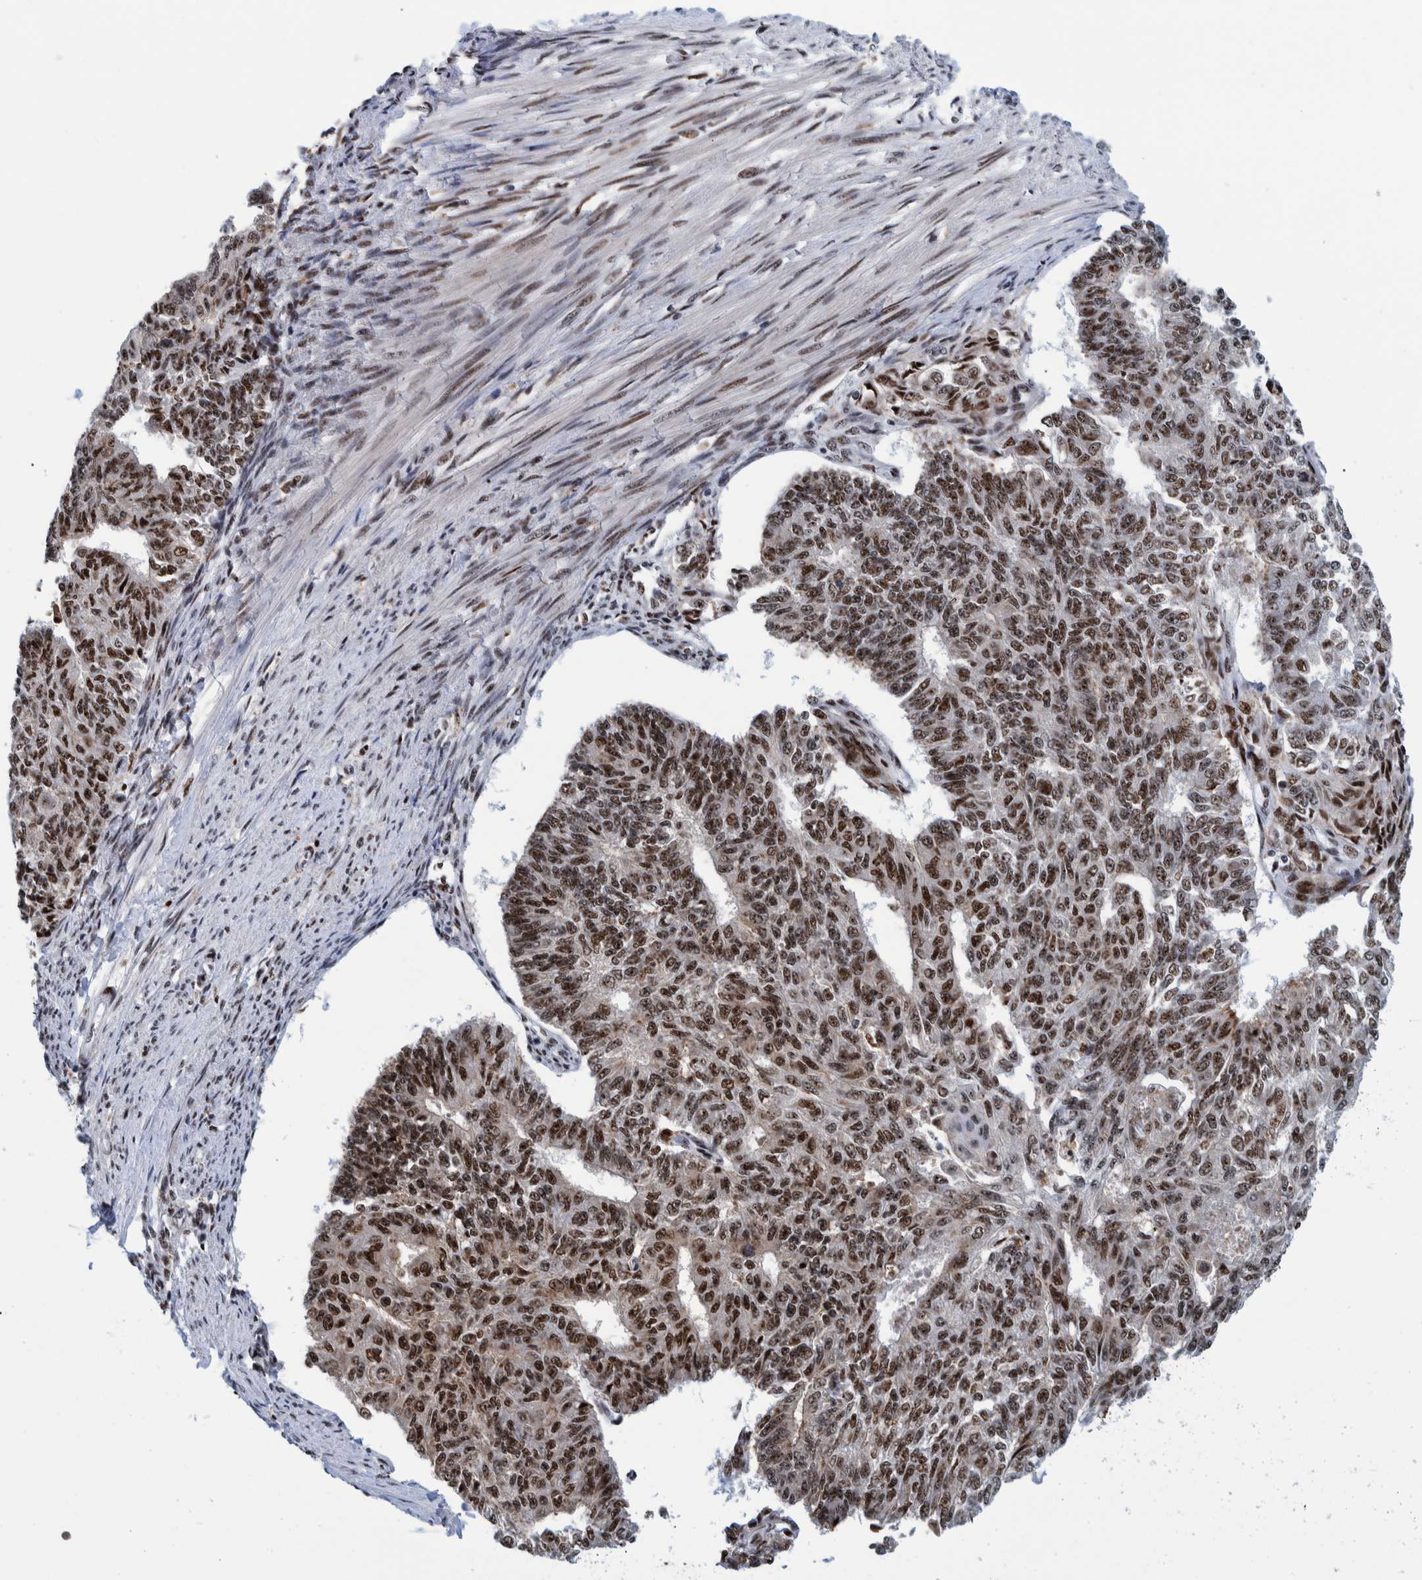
{"staining": {"intensity": "moderate", "quantity": ">75%", "location": "nuclear"}, "tissue": "endometrial cancer", "cell_type": "Tumor cells", "image_type": "cancer", "snomed": [{"axis": "morphology", "description": "Adenocarcinoma, NOS"}, {"axis": "topography", "description": "Endometrium"}], "caption": "A medium amount of moderate nuclear expression is appreciated in approximately >75% of tumor cells in adenocarcinoma (endometrial) tissue. The protein is shown in brown color, while the nuclei are stained blue.", "gene": "EFTUD2", "patient": {"sex": "female", "age": 32}}